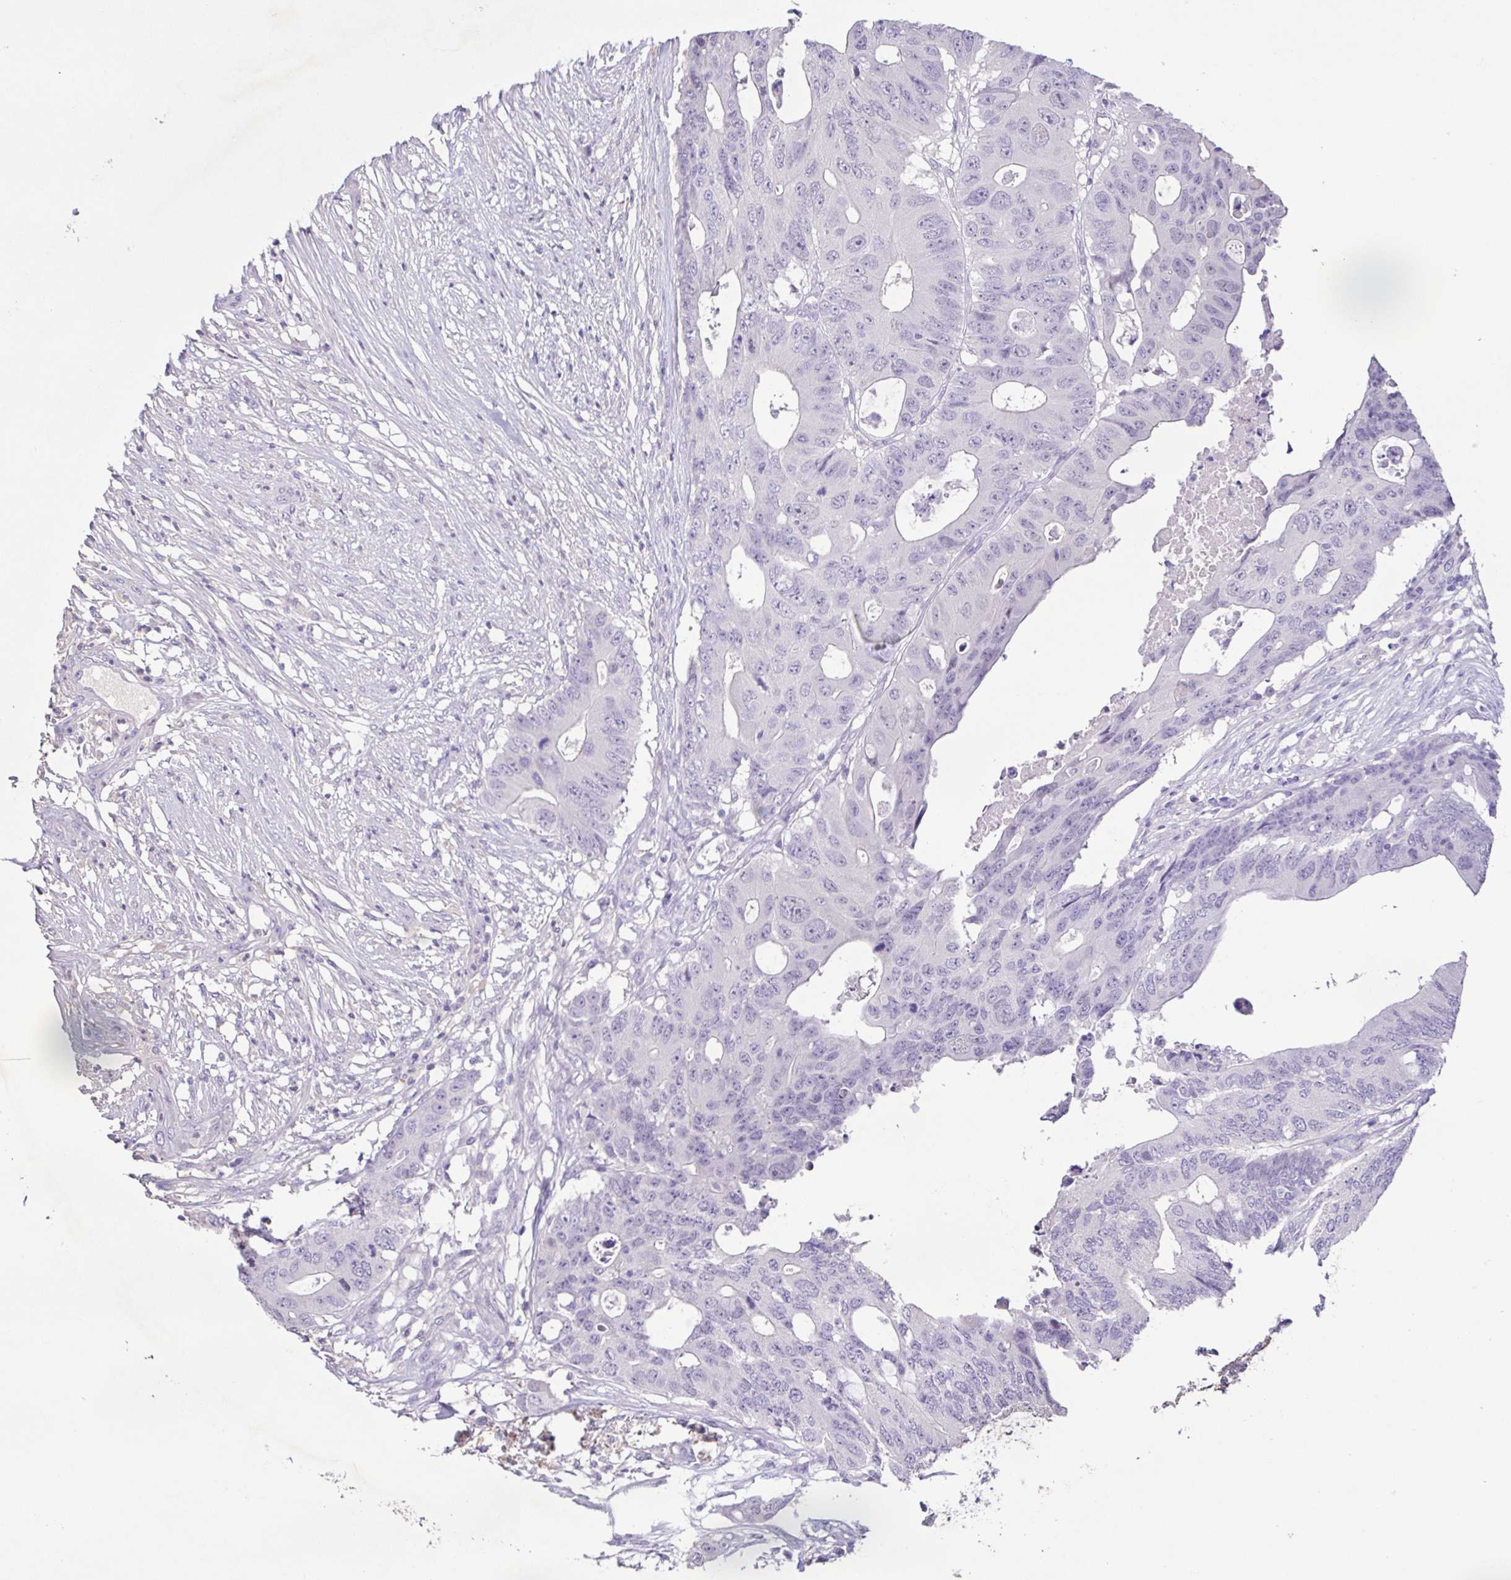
{"staining": {"intensity": "negative", "quantity": "none", "location": "none"}, "tissue": "colorectal cancer", "cell_type": "Tumor cells", "image_type": "cancer", "snomed": [{"axis": "morphology", "description": "Adenocarcinoma, NOS"}, {"axis": "topography", "description": "Colon"}], "caption": "Photomicrograph shows no protein staining in tumor cells of colorectal cancer tissue.", "gene": "TERT", "patient": {"sex": "male", "age": 71}}